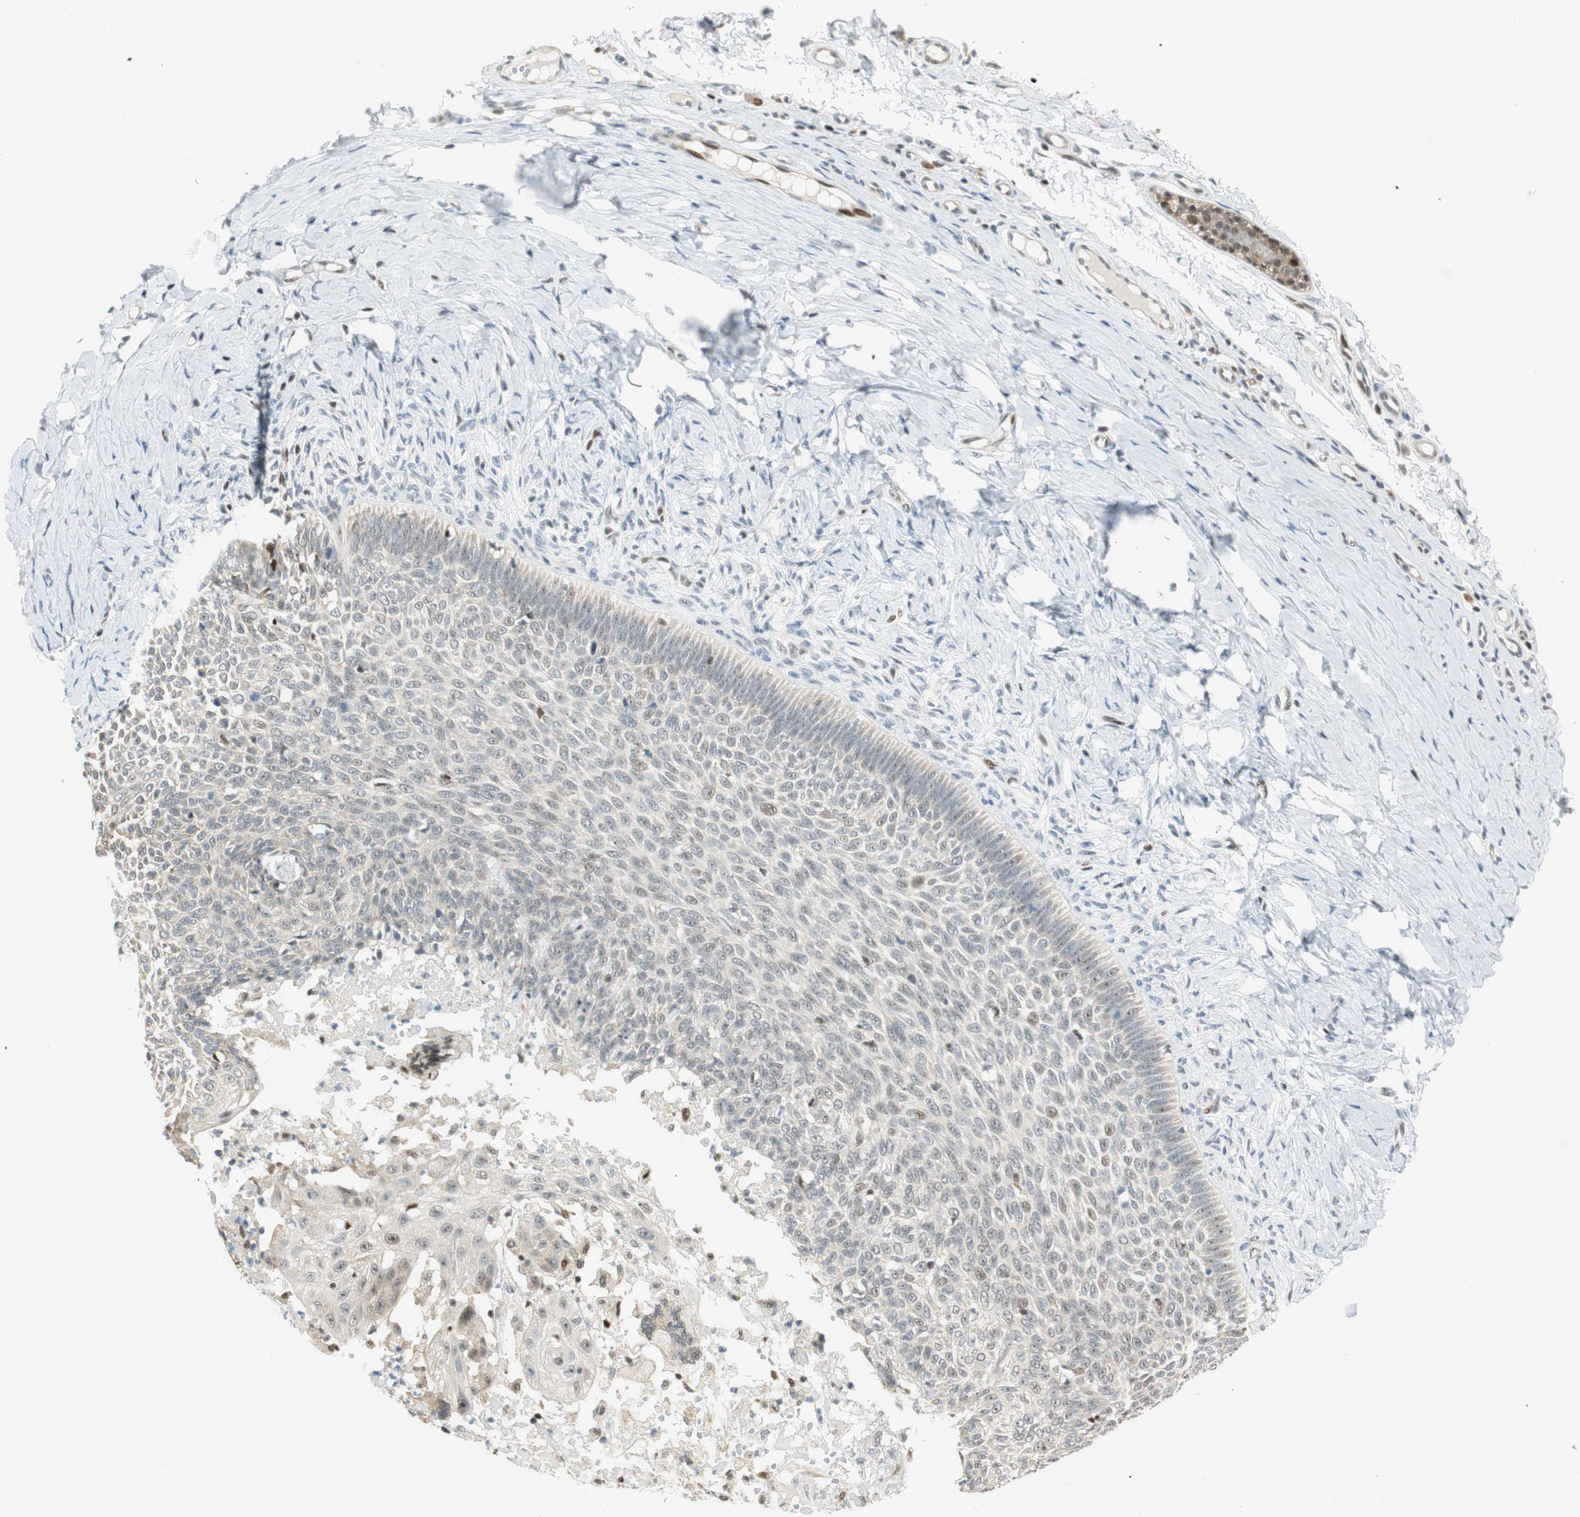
{"staining": {"intensity": "weak", "quantity": "<25%", "location": "cytoplasmic/membranous"}, "tissue": "skin cancer", "cell_type": "Tumor cells", "image_type": "cancer", "snomed": [{"axis": "morphology", "description": "Normal tissue, NOS"}, {"axis": "morphology", "description": "Basal cell carcinoma"}, {"axis": "topography", "description": "Skin"}], "caption": "Tumor cells show no significant protein positivity in skin cancer.", "gene": "MSX2", "patient": {"sex": "male", "age": 87}}